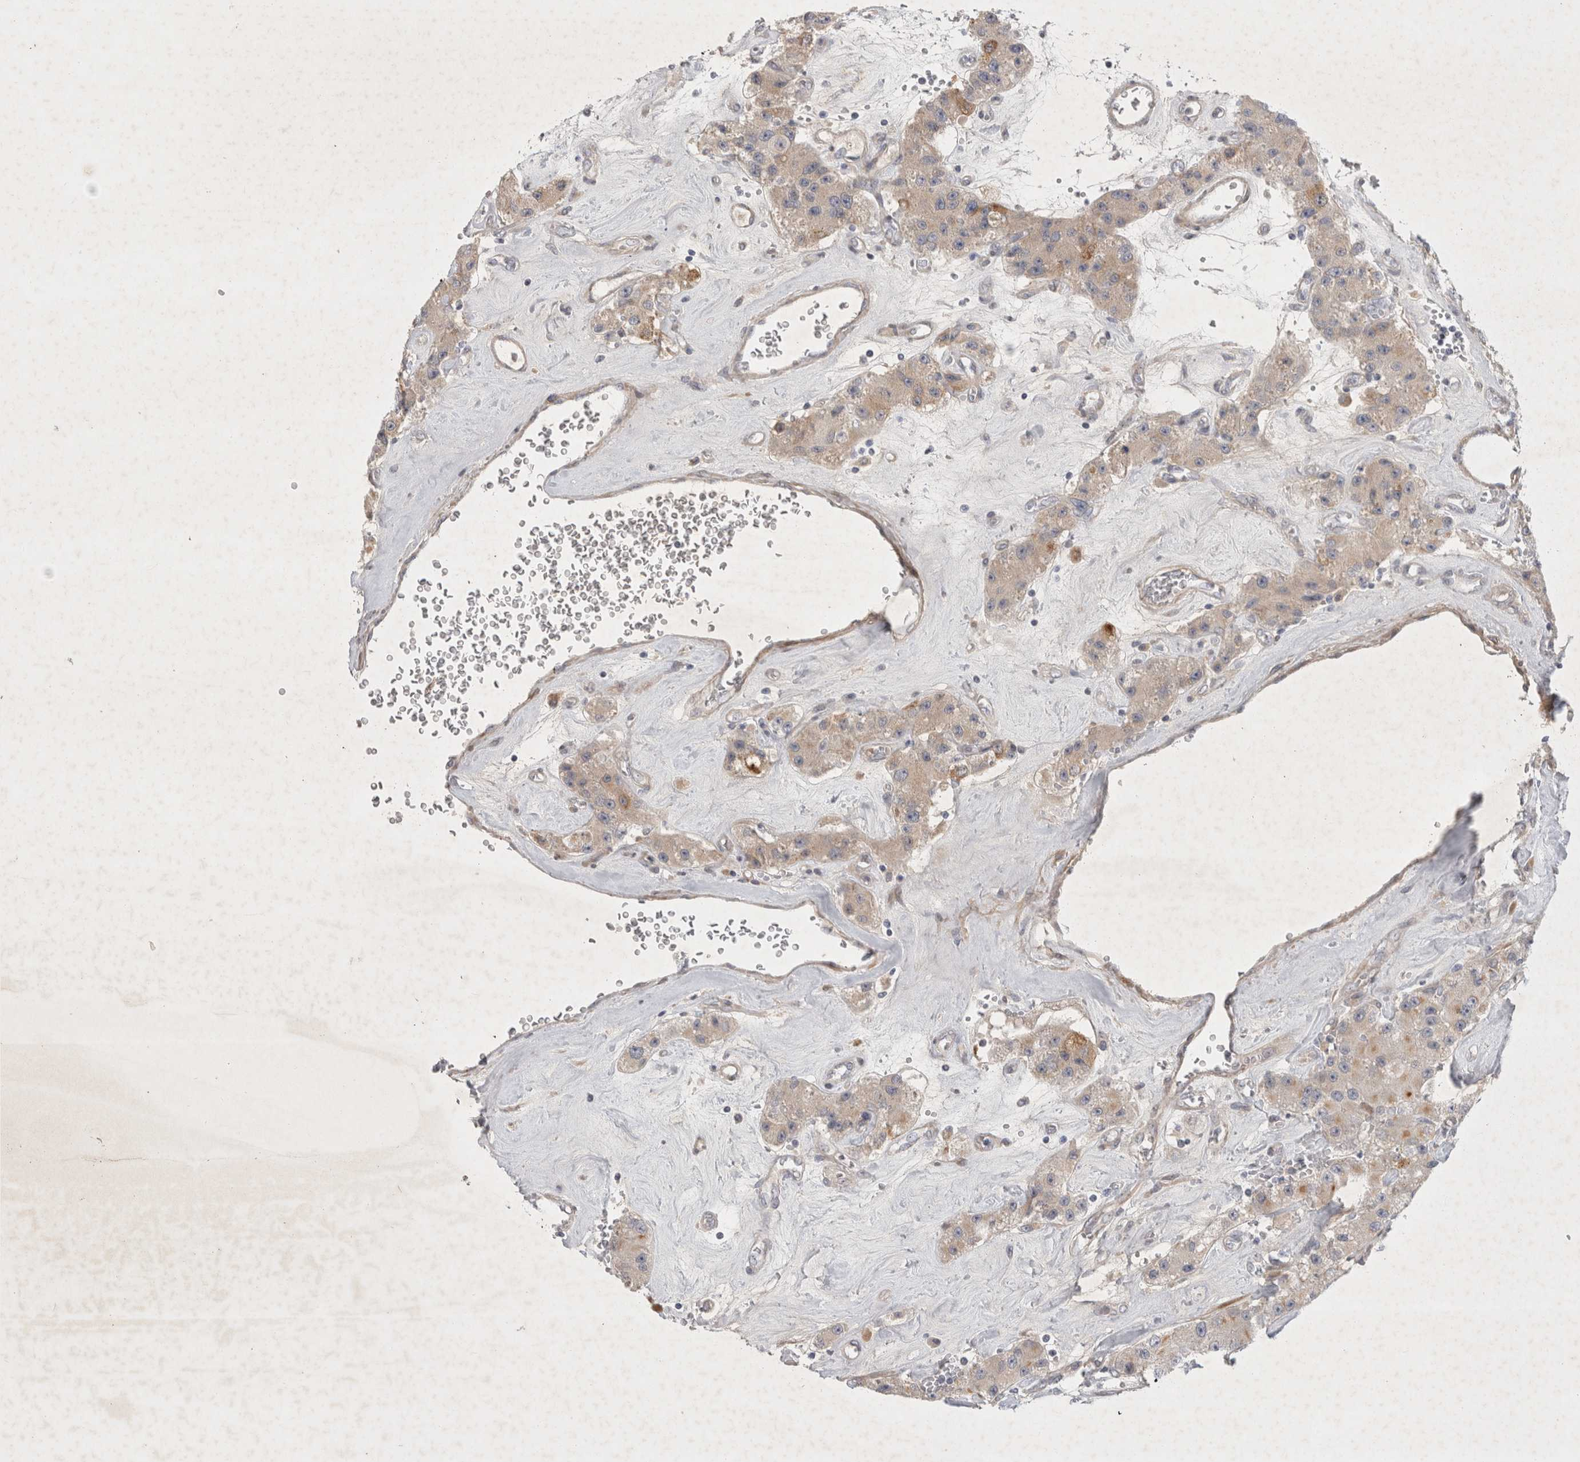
{"staining": {"intensity": "weak", "quantity": ">75%", "location": "cytoplasmic/membranous"}, "tissue": "carcinoid", "cell_type": "Tumor cells", "image_type": "cancer", "snomed": [{"axis": "morphology", "description": "Carcinoid, malignant, NOS"}, {"axis": "topography", "description": "Pancreas"}], "caption": "Carcinoid (malignant) tissue displays weak cytoplasmic/membranous staining in approximately >75% of tumor cells", "gene": "BZW2", "patient": {"sex": "male", "age": 41}}